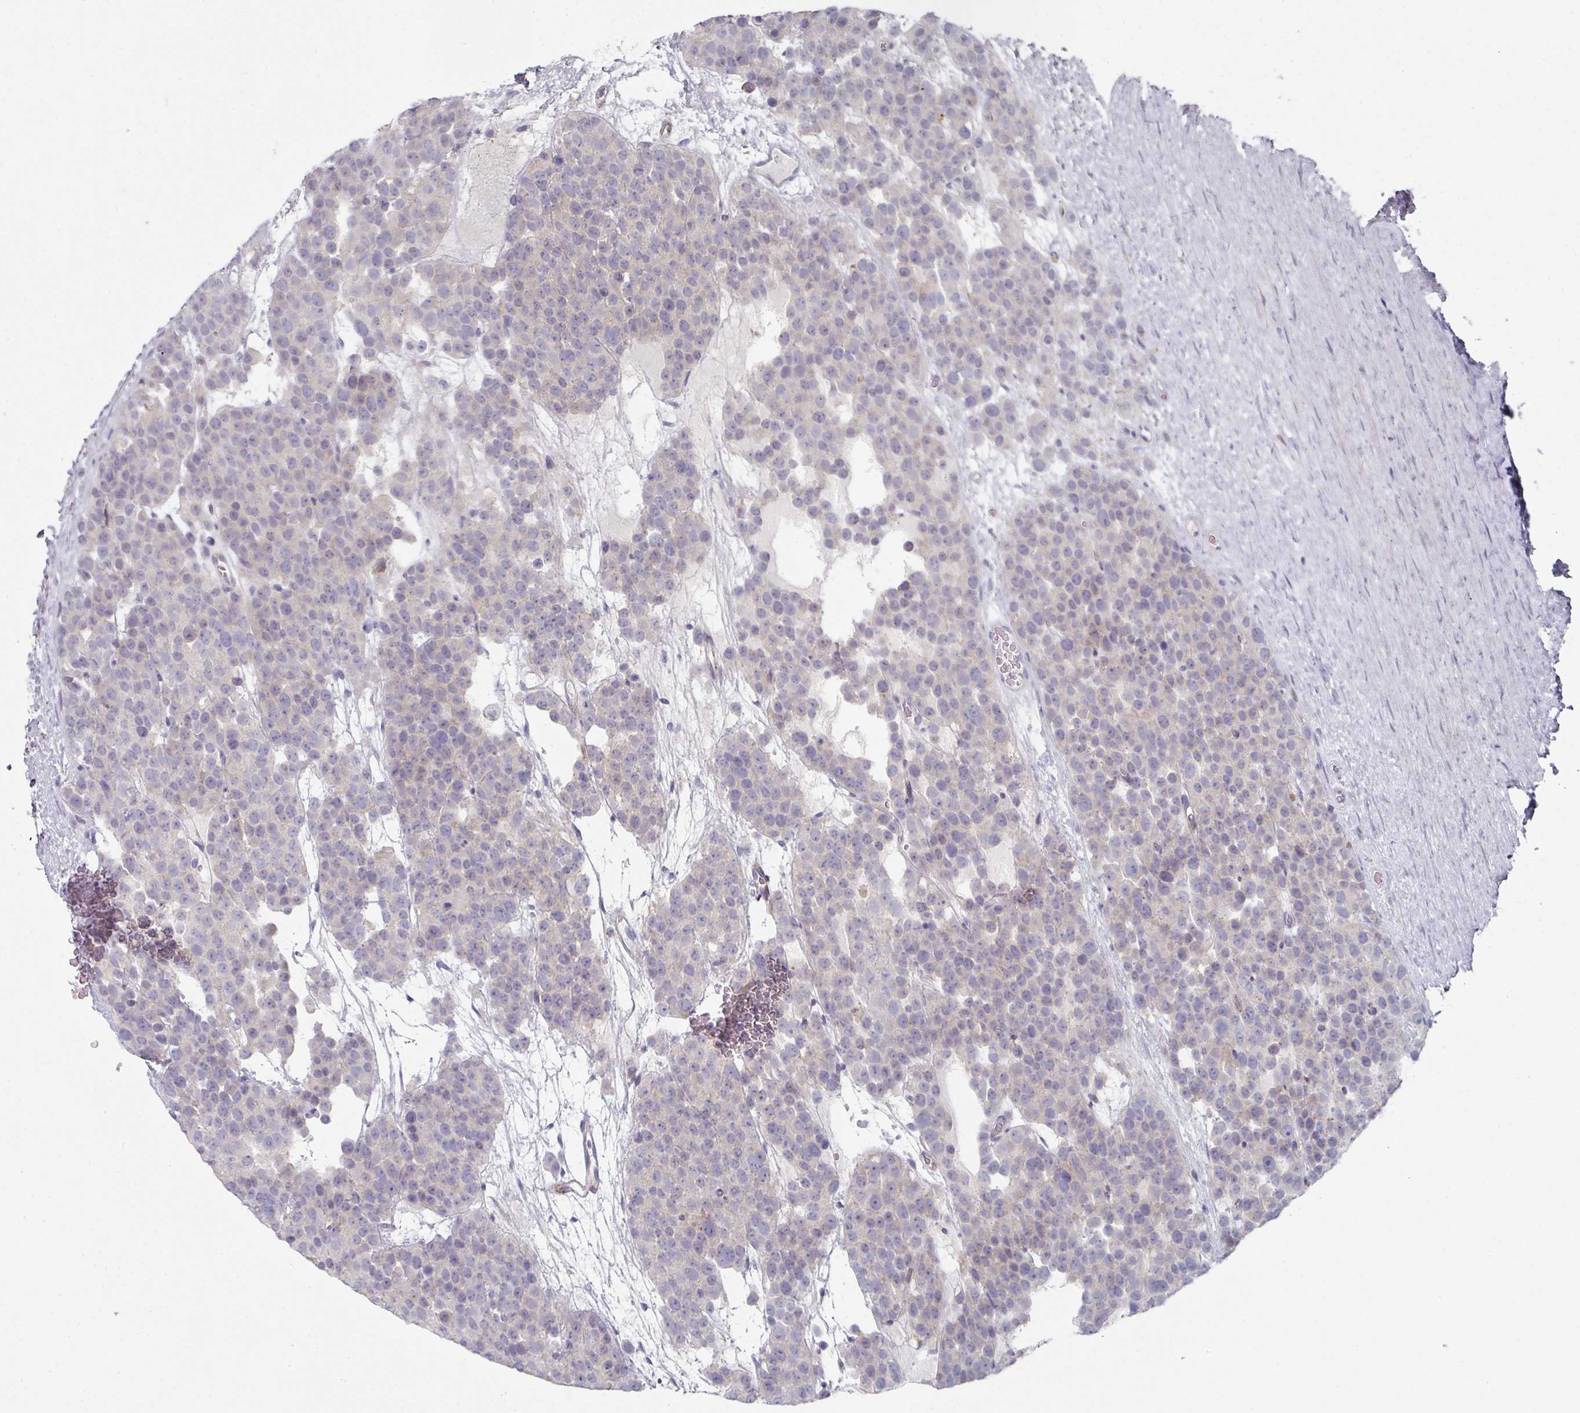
{"staining": {"intensity": "negative", "quantity": "none", "location": "none"}, "tissue": "testis cancer", "cell_type": "Tumor cells", "image_type": "cancer", "snomed": [{"axis": "morphology", "description": "Seminoma, NOS"}, {"axis": "topography", "description": "Testis"}], "caption": "Testis seminoma was stained to show a protein in brown. There is no significant expression in tumor cells.", "gene": "NT5C1A", "patient": {"sex": "male", "age": 71}}